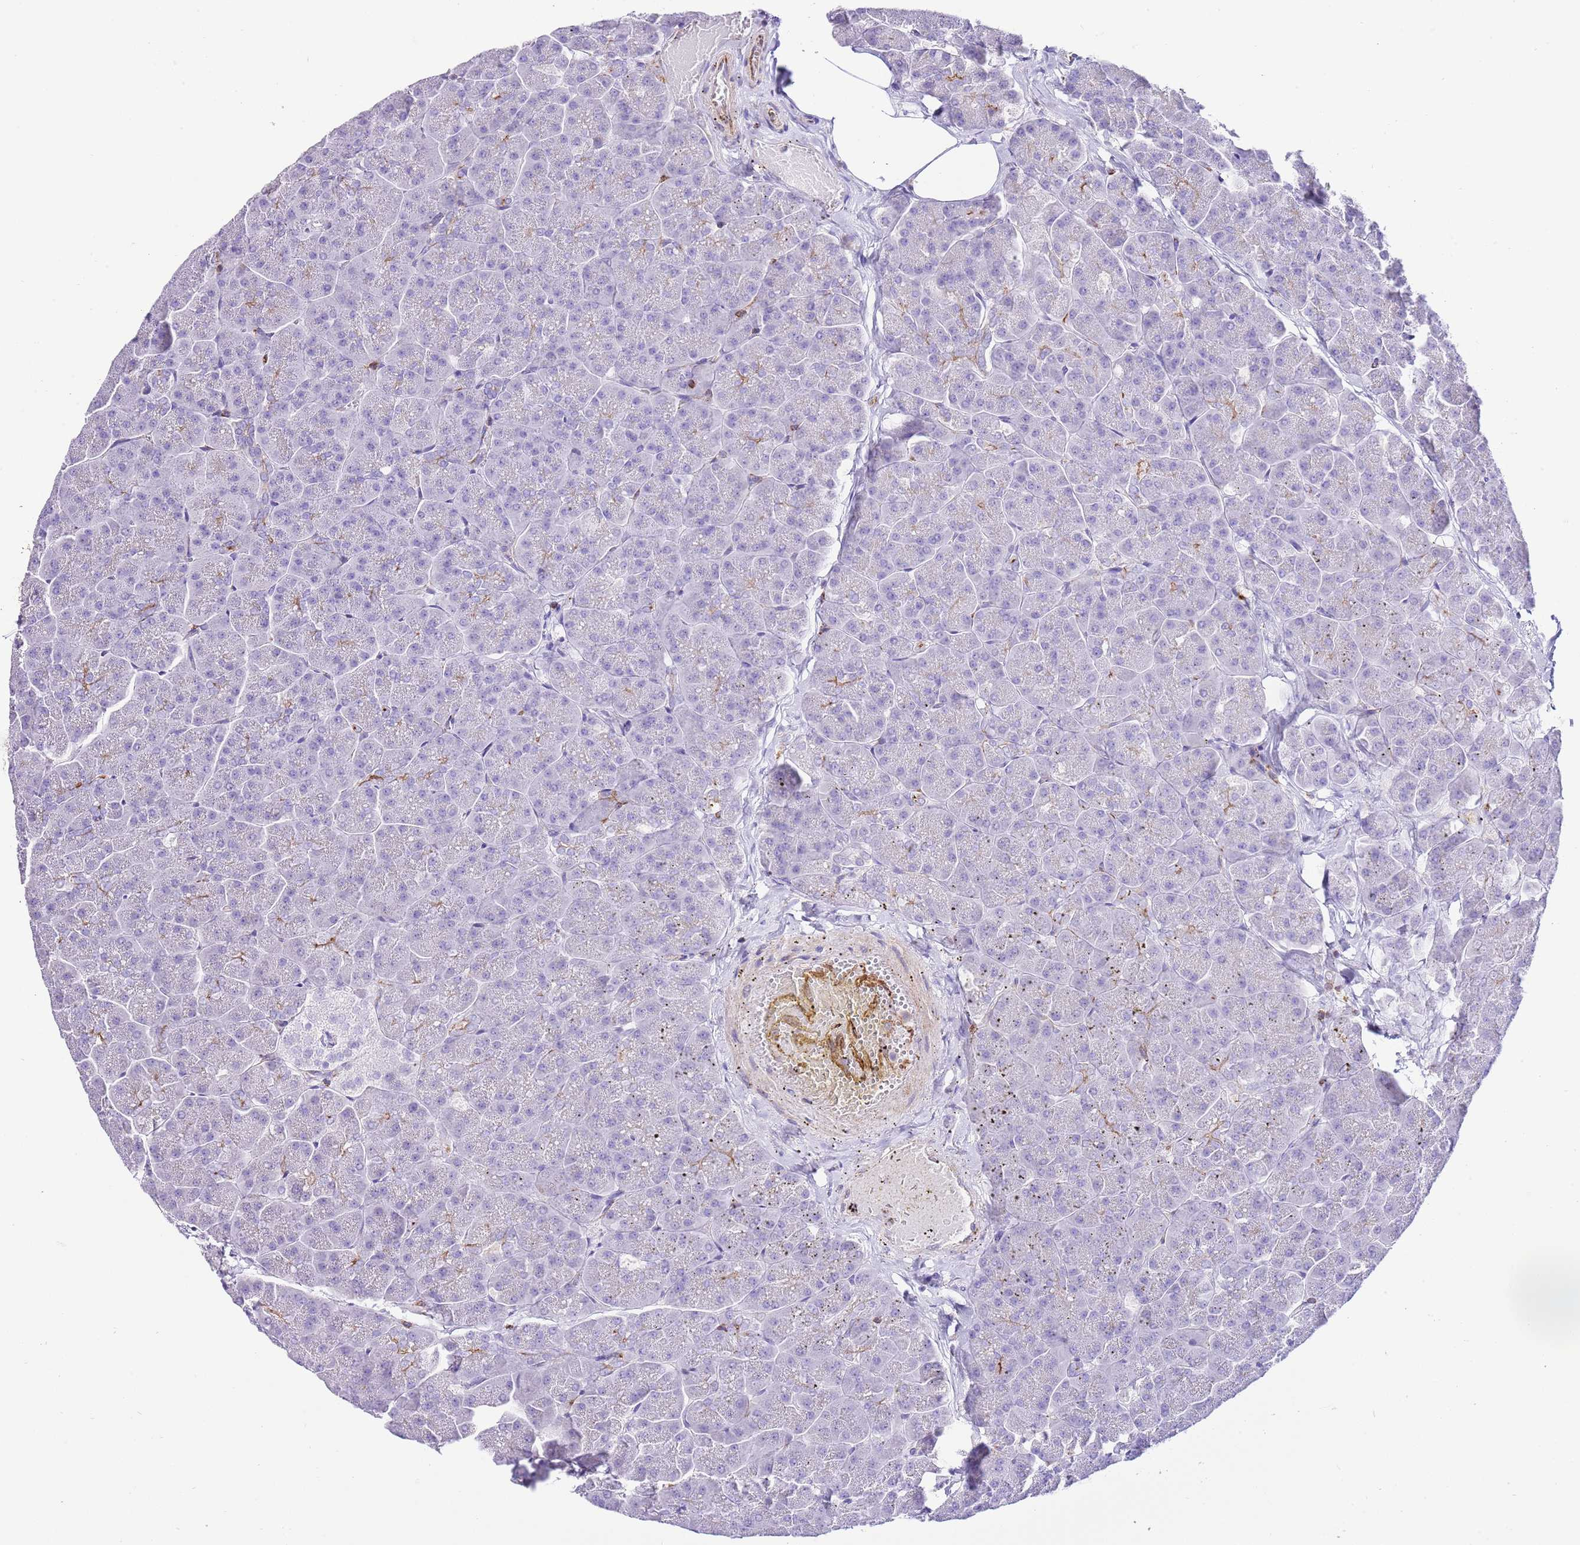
{"staining": {"intensity": "negative", "quantity": "none", "location": "none"}, "tissue": "pancreas", "cell_type": "Exocrine glandular cells", "image_type": "normal", "snomed": [{"axis": "morphology", "description": "Normal tissue, NOS"}, {"axis": "topography", "description": "Pancreas"}, {"axis": "topography", "description": "Peripheral nerve tissue"}], "caption": "A photomicrograph of human pancreas is negative for staining in exocrine glandular cells. (DAB (3,3'-diaminobenzidine) immunohistochemistry (IHC) with hematoxylin counter stain).", "gene": "ALDH3A1", "patient": {"sex": "male", "age": 54}}